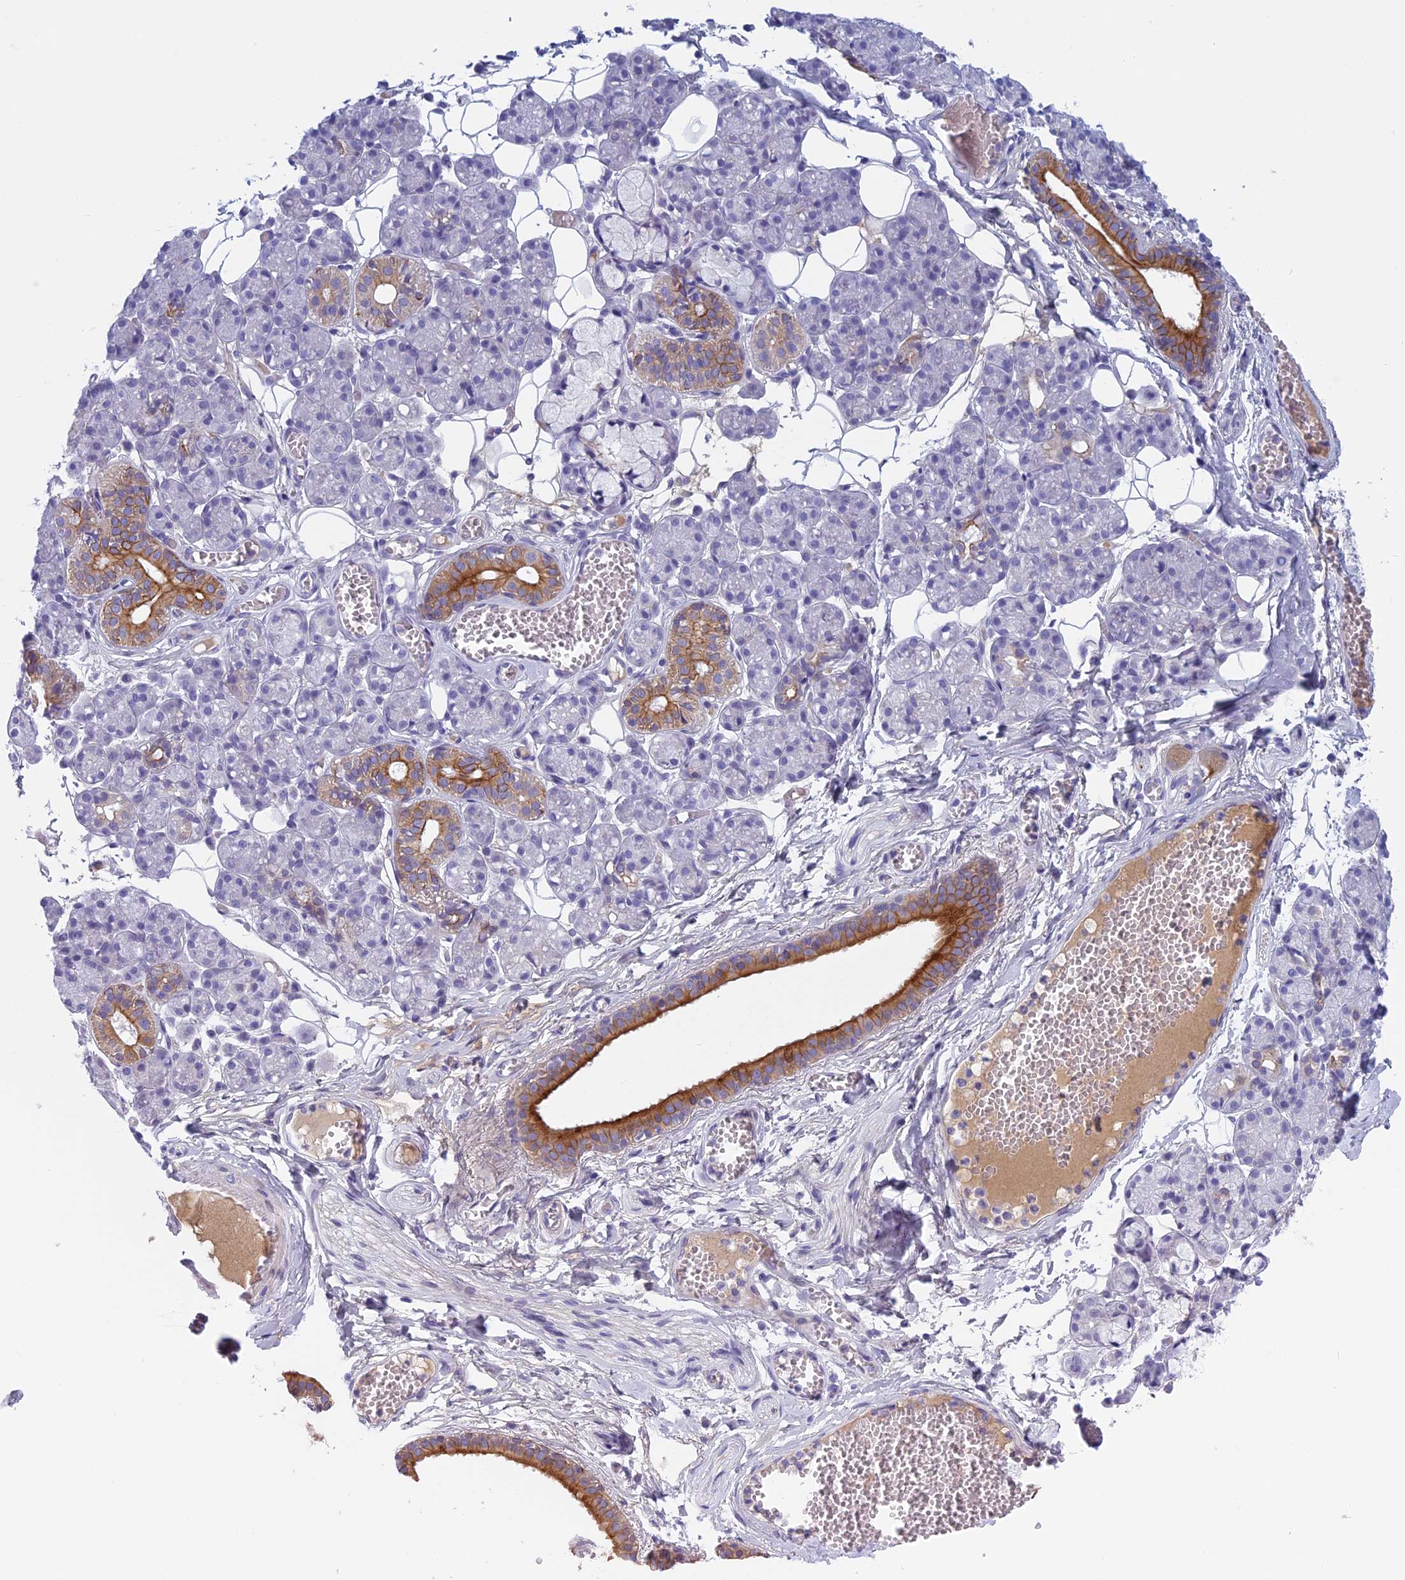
{"staining": {"intensity": "moderate", "quantity": "<25%", "location": "cytoplasmic/membranous"}, "tissue": "salivary gland", "cell_type": "Glandular cells", "image_type": "normal", "snomed": [{"axis": "morphology", "description": "Normal tissue, NOS"}, {"axis": "topography", "description": "Salivary gland"}], "caption": "DAB (3,3'-diaminobenzidine) immunohistochemical staining of normal human salivary gland shows moderate cytoplasmic/membranous protein positivity in approximately <25% of glandular cells.", "gene": "ANGPTL2", "patient": {"sex": "male", "age": 63}}